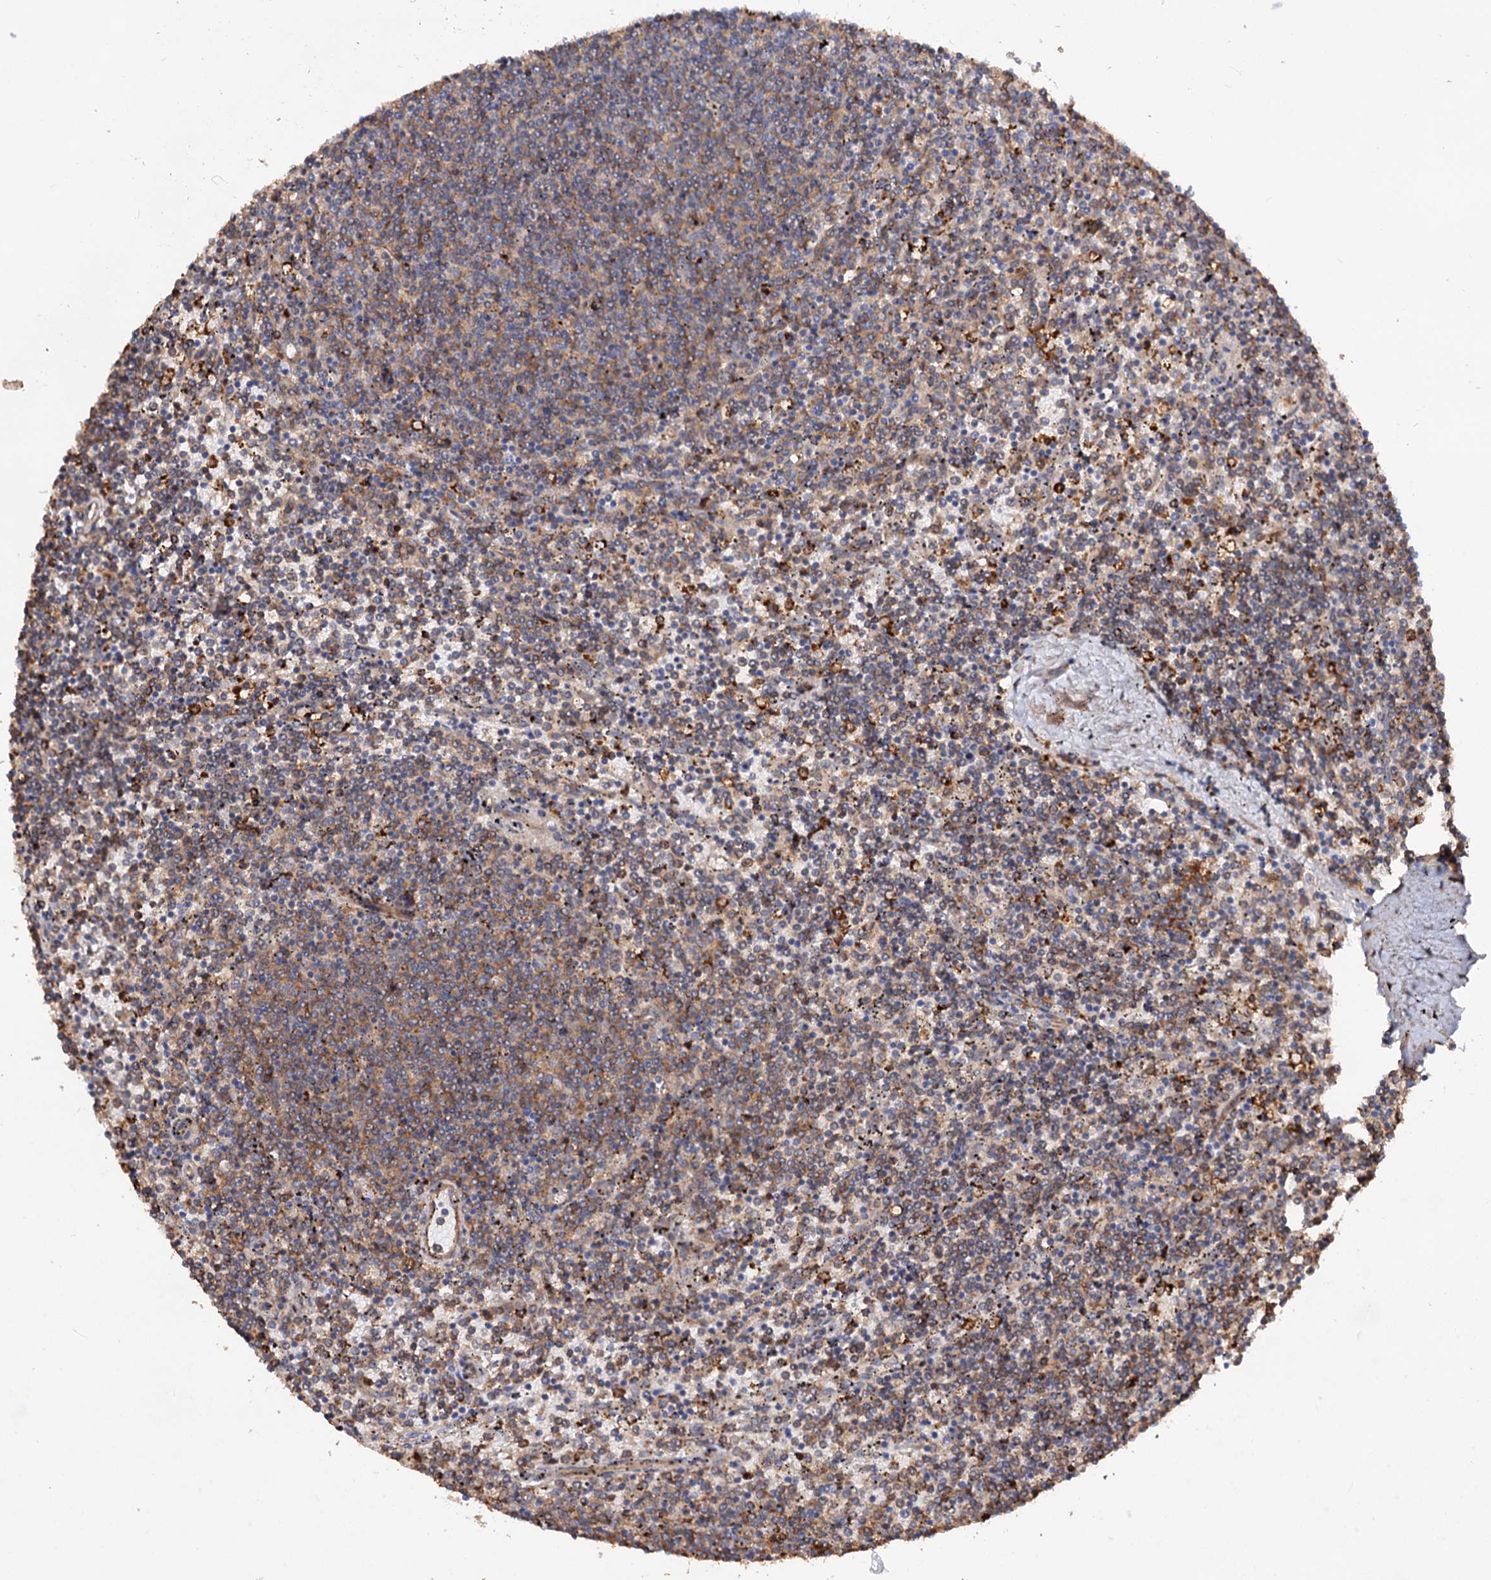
{"staining": {"intensity": "weak", "quantity": "25%-75%", "location": "cytoplasmic/membranous"}, "tissue": "lymphoma", "cell_type": "Tumor cells", "image_type": "cancer", "snomed": [{"axis": "morphology", "description": "Malignant lymphoma, non-Hodgkin's type, Low grade"}, {"axis": "topography", "description": "Spleen"}], "caption": "This micrograph displays malignant lymphoma, non-Hodgkin's type (low-grade) stained with immunohistochemistry to label a protein in brown. The cytoplasmic/membranous of tumor cells show weak positivity for the protein. Nuclei are counter-stained blue.", "gene": "CSAD", "patient": {"sex": "female", "age": 50}}